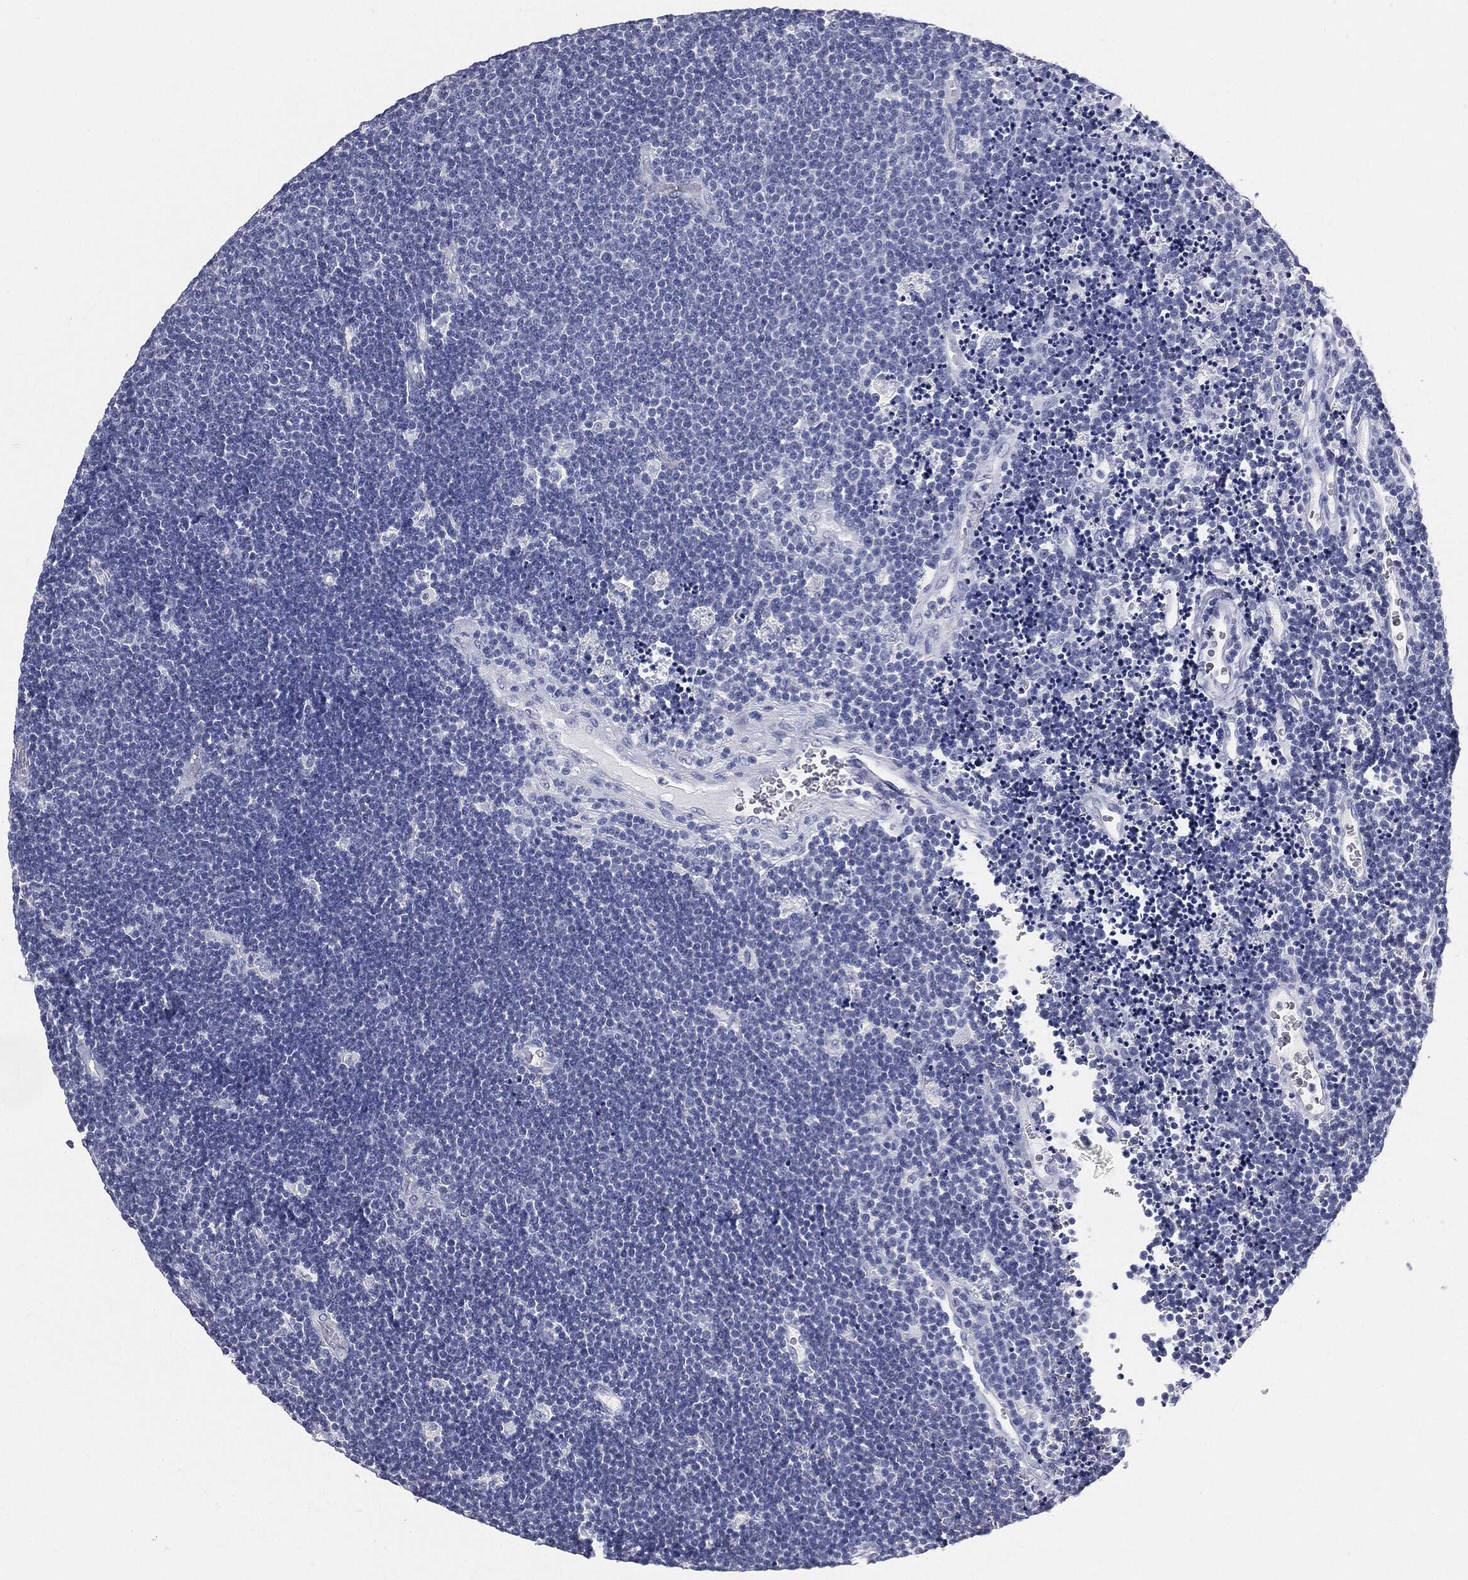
{"staining": {"intensity": "negative", "quantity": "none", "location": "none"}, "tissue": "lymphoma", "cell_type": "Tumor cells", "image_type": "cancer", "snomed": [{"axis": "morphology", "description": "Malignant lymphoma, non-Hodgkin's type, Low grade"}, {"axis": "topography", "description": "Brain"}], "caption": "A high-resolution photomicrograph shows immunohistochemistry (IHC) staining of low-grade malignant lymphoma, non-Hodgkin's type, which displays no significant positivity in tumor cells.", "gene": "CUZD1", "patient": {"sex": "female", "age": 66}}